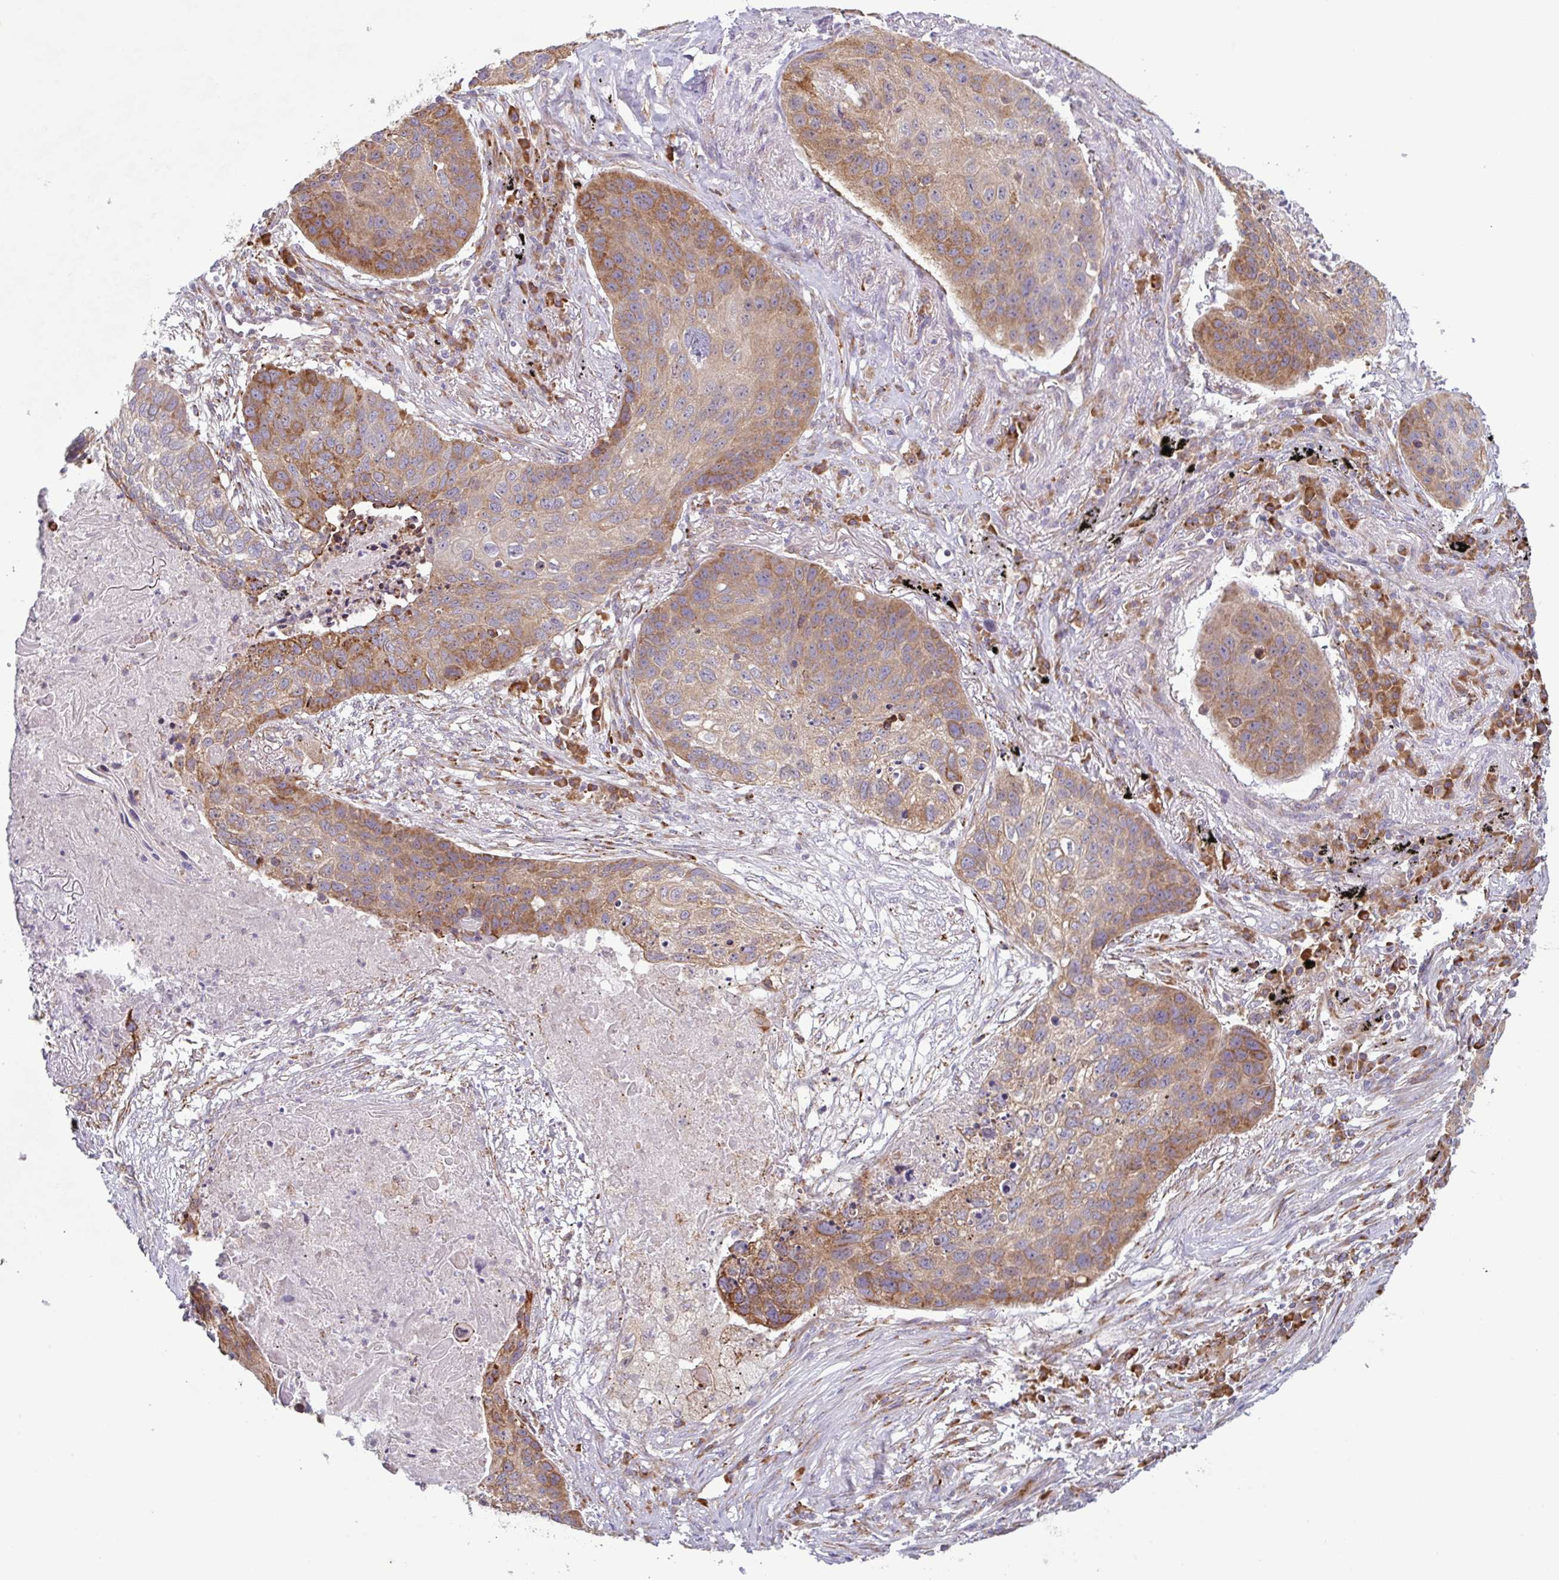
{"staining": {"intensity": "moderate", "quantity": ">75%", "location": "cytoplasmic/membranous"}, "tissue": "lung cancer", "cell_type": "Tumor cells", "image_type": "cancer", "snomed": [{"axis": "morphology", "description": "Squamous cell carcinoma, NOS"}, {"axis": "topography", "description": "Lung"}], "caption": "IHC (DAB) staining of squamous cell carcinoma (lung) shows moderate cytoplasmic/membranous protein expression in about >75% of tumor cells.", "gene": "RIT1", "patient": {"sex": "female", "age": 63}}